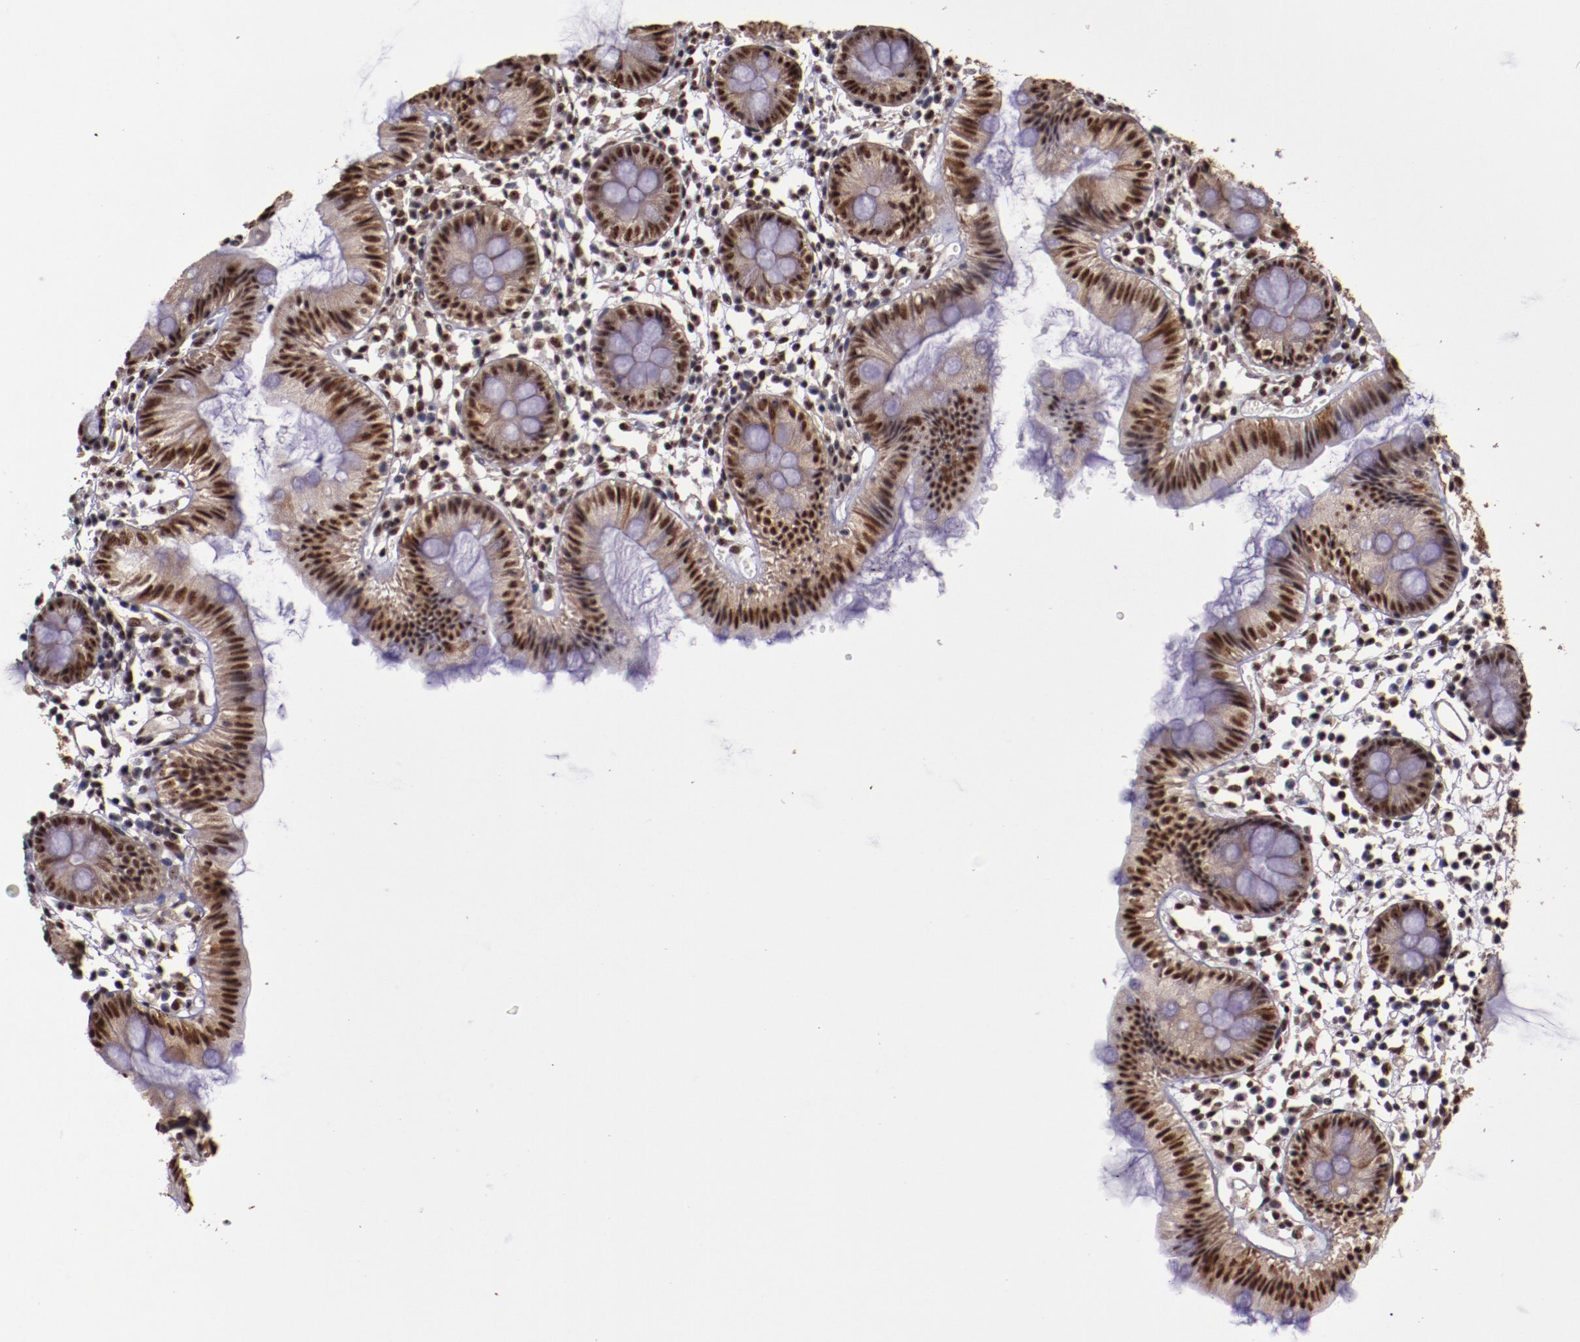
{"staining": {"intensity": "moderate", "quantity": ">75%", "location": "nuclear"}, "tissue": "colon", "cell_type": "Endothelial cells", "image_type": "normal", "snomed": [{"axis": "morphology", "description": "Normal tissue, NOS"}, {"axis": "topography", "description": "Colon"}], "caption": "Immunohistochemical staining of benign human colon shows medium levels of moderate nuclear expression in about >75% of endothelial cells. (Stains: DAB in brown, nuclei in blue, Microscopy: brightfield microscopy at high magnification).", "gene": "CECR2", "patient": {"sex": "male", "age": 14}}